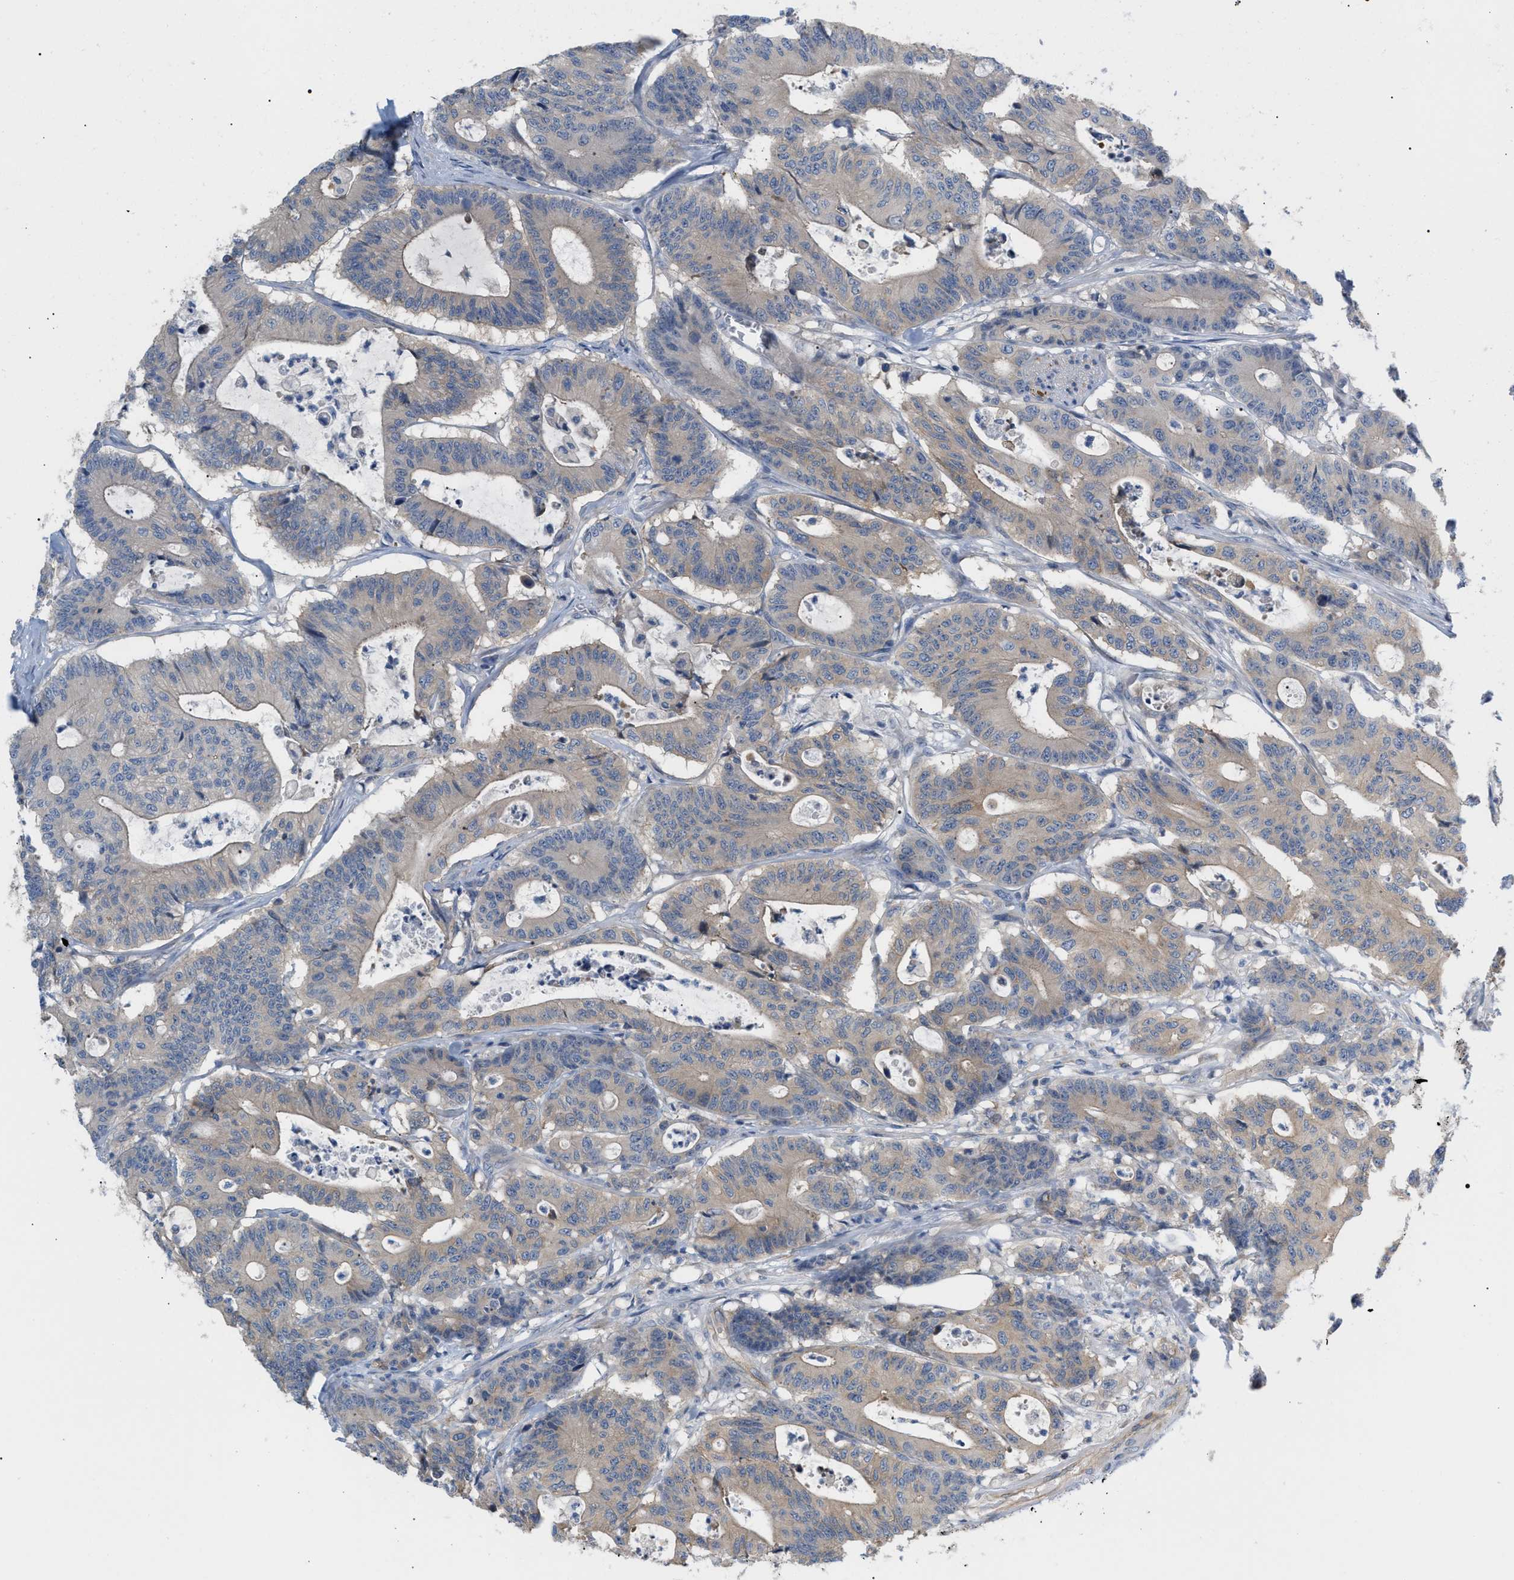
{"staining": {"intensity": "weak", "quantity": ">75%", "location": "cytoplasmic/membranous"}, "tissue": "colorectal cancer", "cell_type": "Tumor cells", "image_type": "cancer", "snomed": [{"axis": "morphology", "description": "Adenocarcinoma, NOS"}, {"axis": "topography", "description": "Colon"}], "caption": "Colorectal cancer tissue reveals weak cytoplasmic/membranous expression in approximately >75% of tumor cells, visualized by immunohistochemistry.", "gene": "LRCH1", "patient": {"sex": "female", "age": 84}}